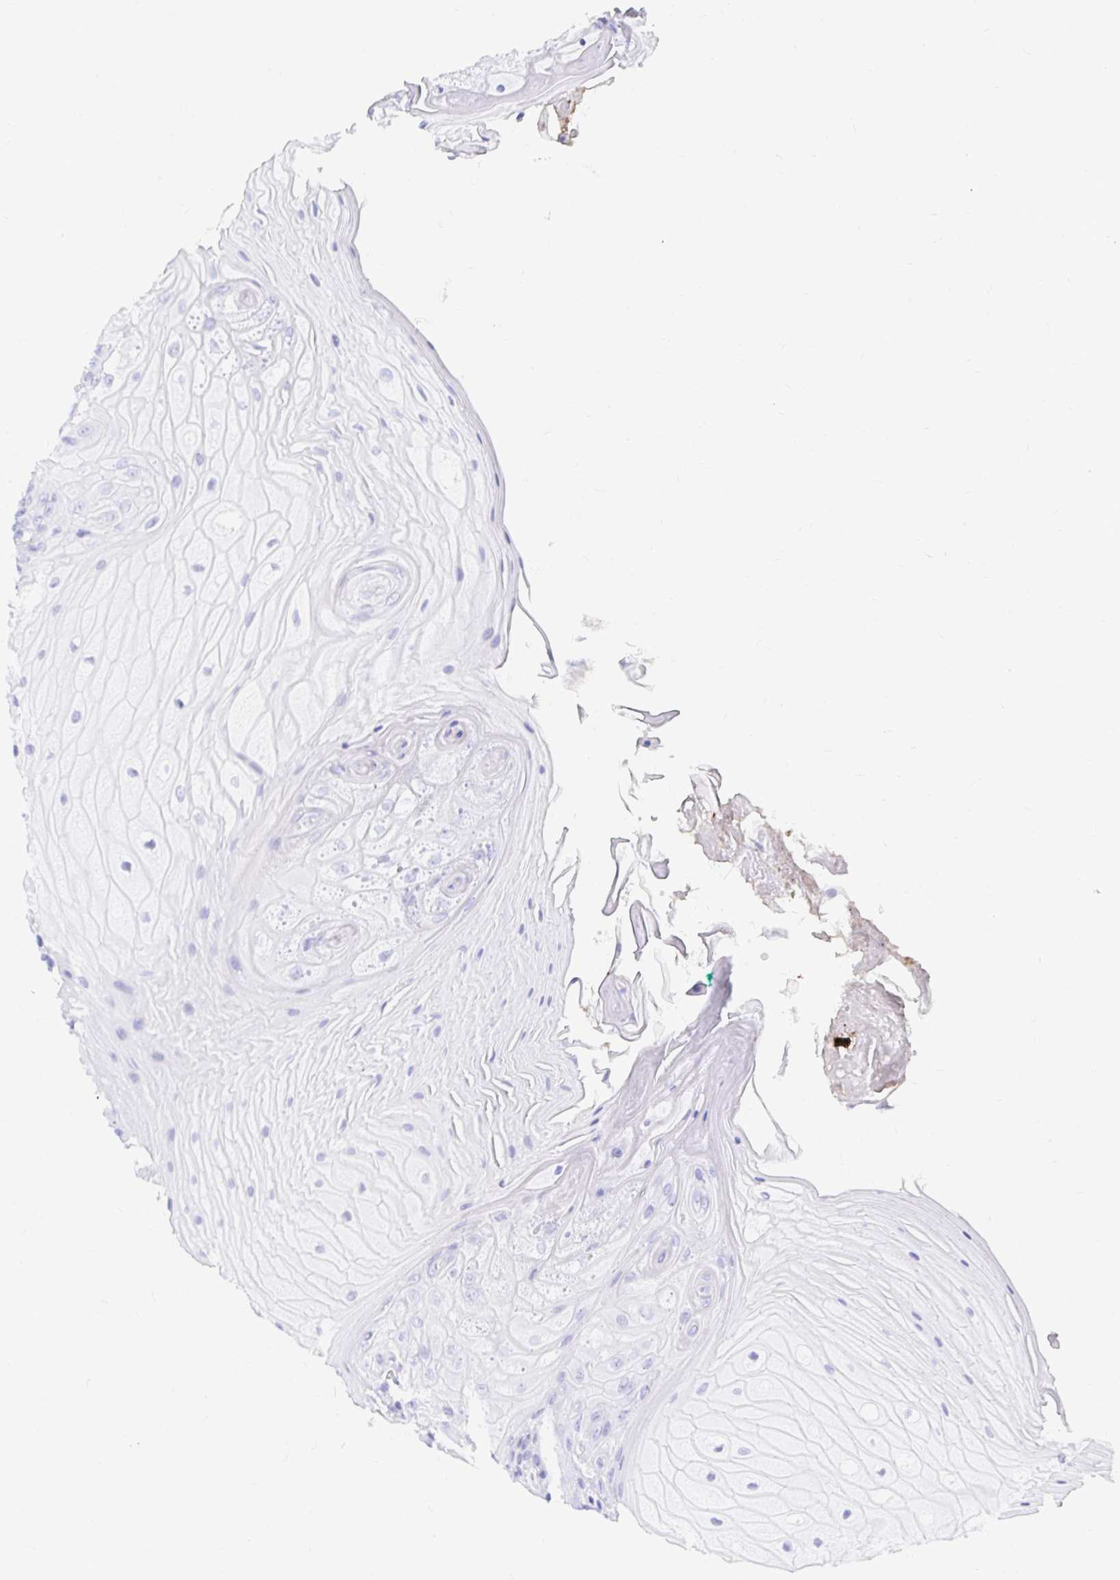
{"staining": {"intensity": "negative", "quantity": "none", "location": "none"}, "tissue": "oral mucosa", "cell_type": "Squamous epithelial cells", "image_type": "normal", "snomed": [{"axis": "morphology", "description": "Normal tissue, NOS"}, {"axis": "topography", "description": "Oral tissue"}, {"axis": "topography", "description": "Tounge, NOS"}, {"axis": "topography", "description": "Head-Neck"}], "caption": "The image reveals no staining of squamous epithelial cells in benign oral mucosa.", "gene": "PPP1R1B", "patient": {"sex": "female", "age": 84}}